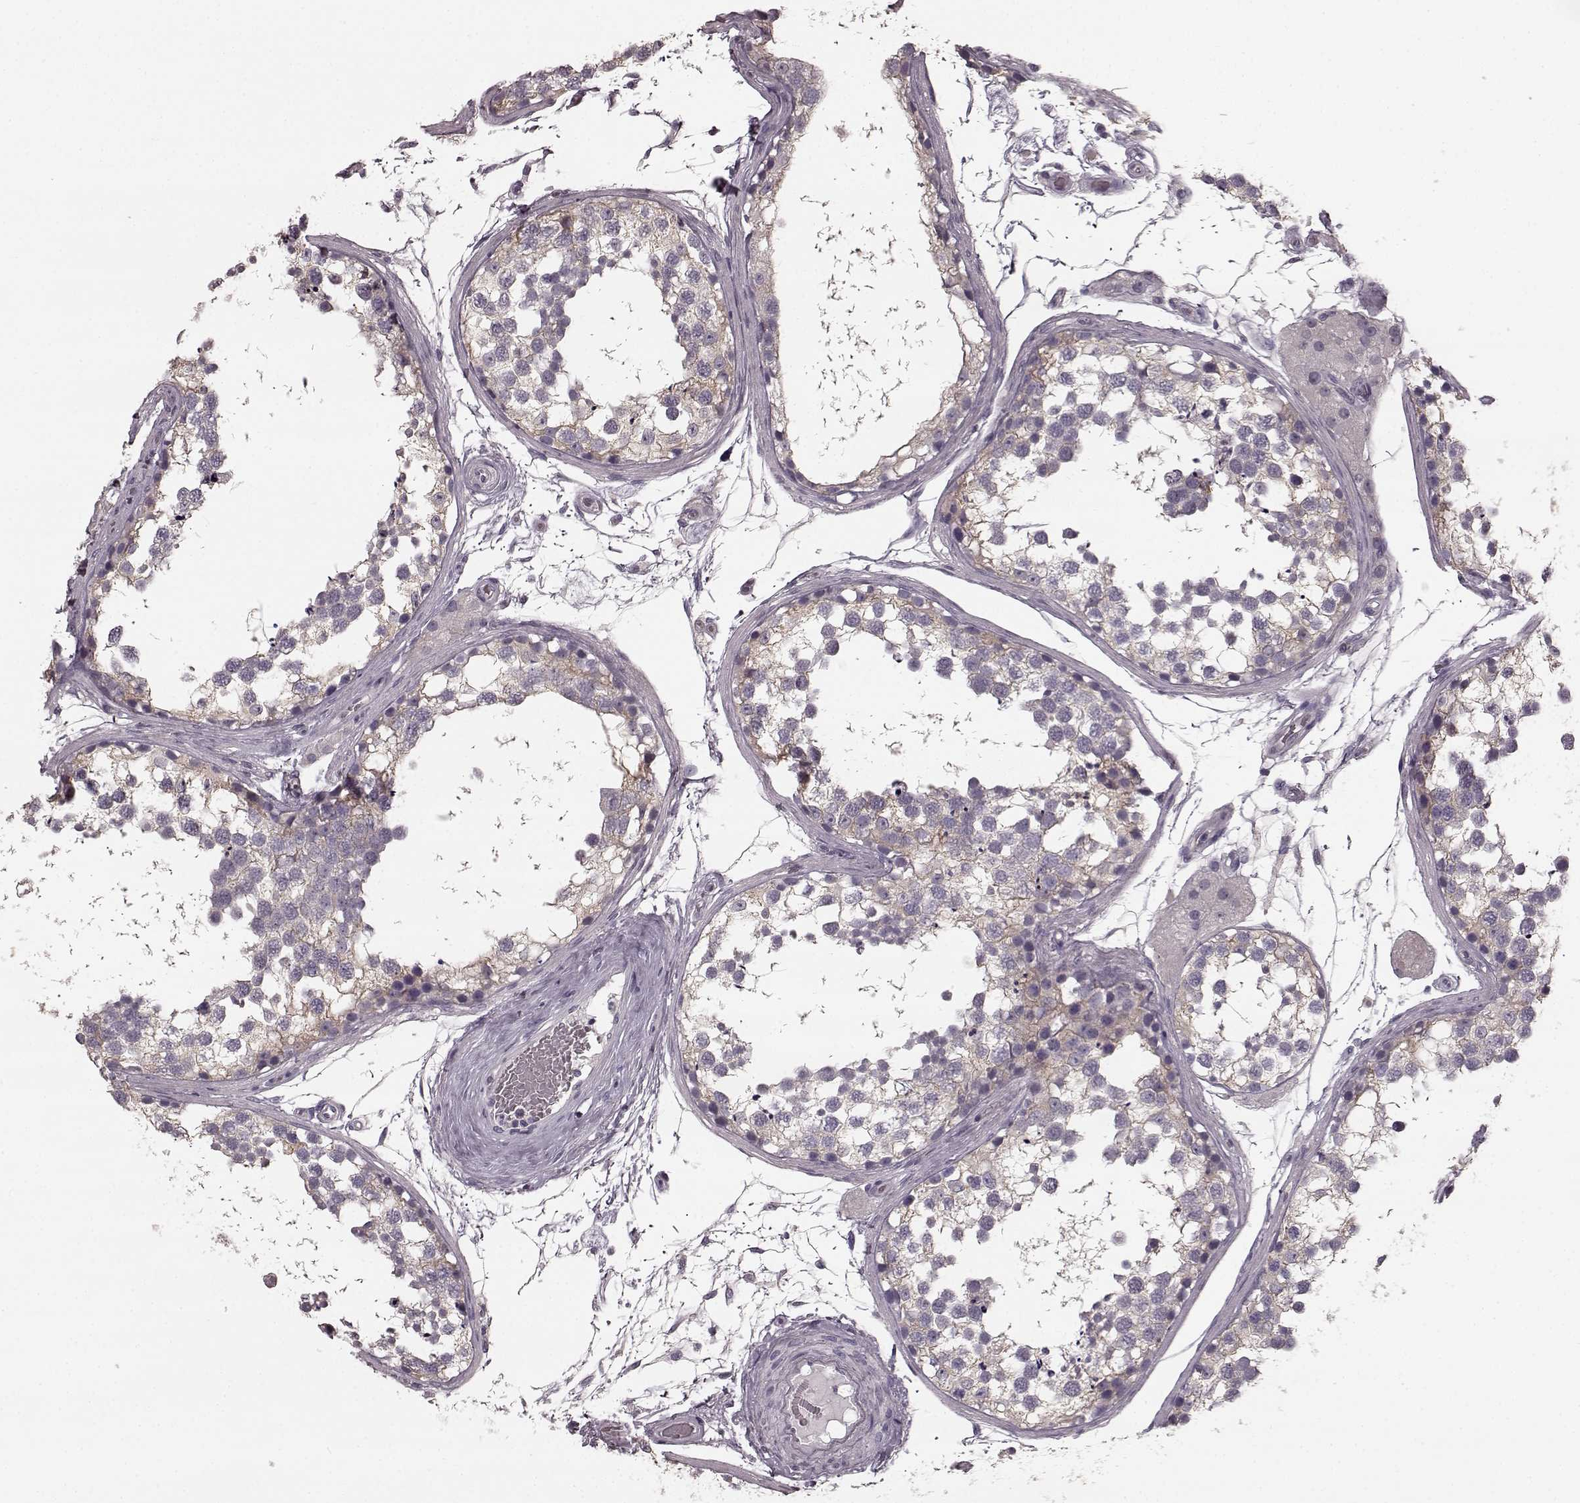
{"staining": {"intensity": "weak", "quantity": "<25%", "location": "cytoplasmic/membranous"}, "tissue": "testis", "cell_type": "Cells in seminiferous ducts", "image_type": "normal", "snomed": [{"axis": "morphology", "description": "Normal tissue, NOS"}, {"axis": "morphology", "description": "Seminoma, NOS"}, {"axis": "topography", "description": "Testis"}], "caption": "The histopathology image exhibits no significant expression in cells in seminiferous ducts of testis. (Brightfield microscopy of DAB immunohistochemistry (IHC) at high magnification).", "gene": "PRKCE", "patient": {"sex": "male", "age": 65}}